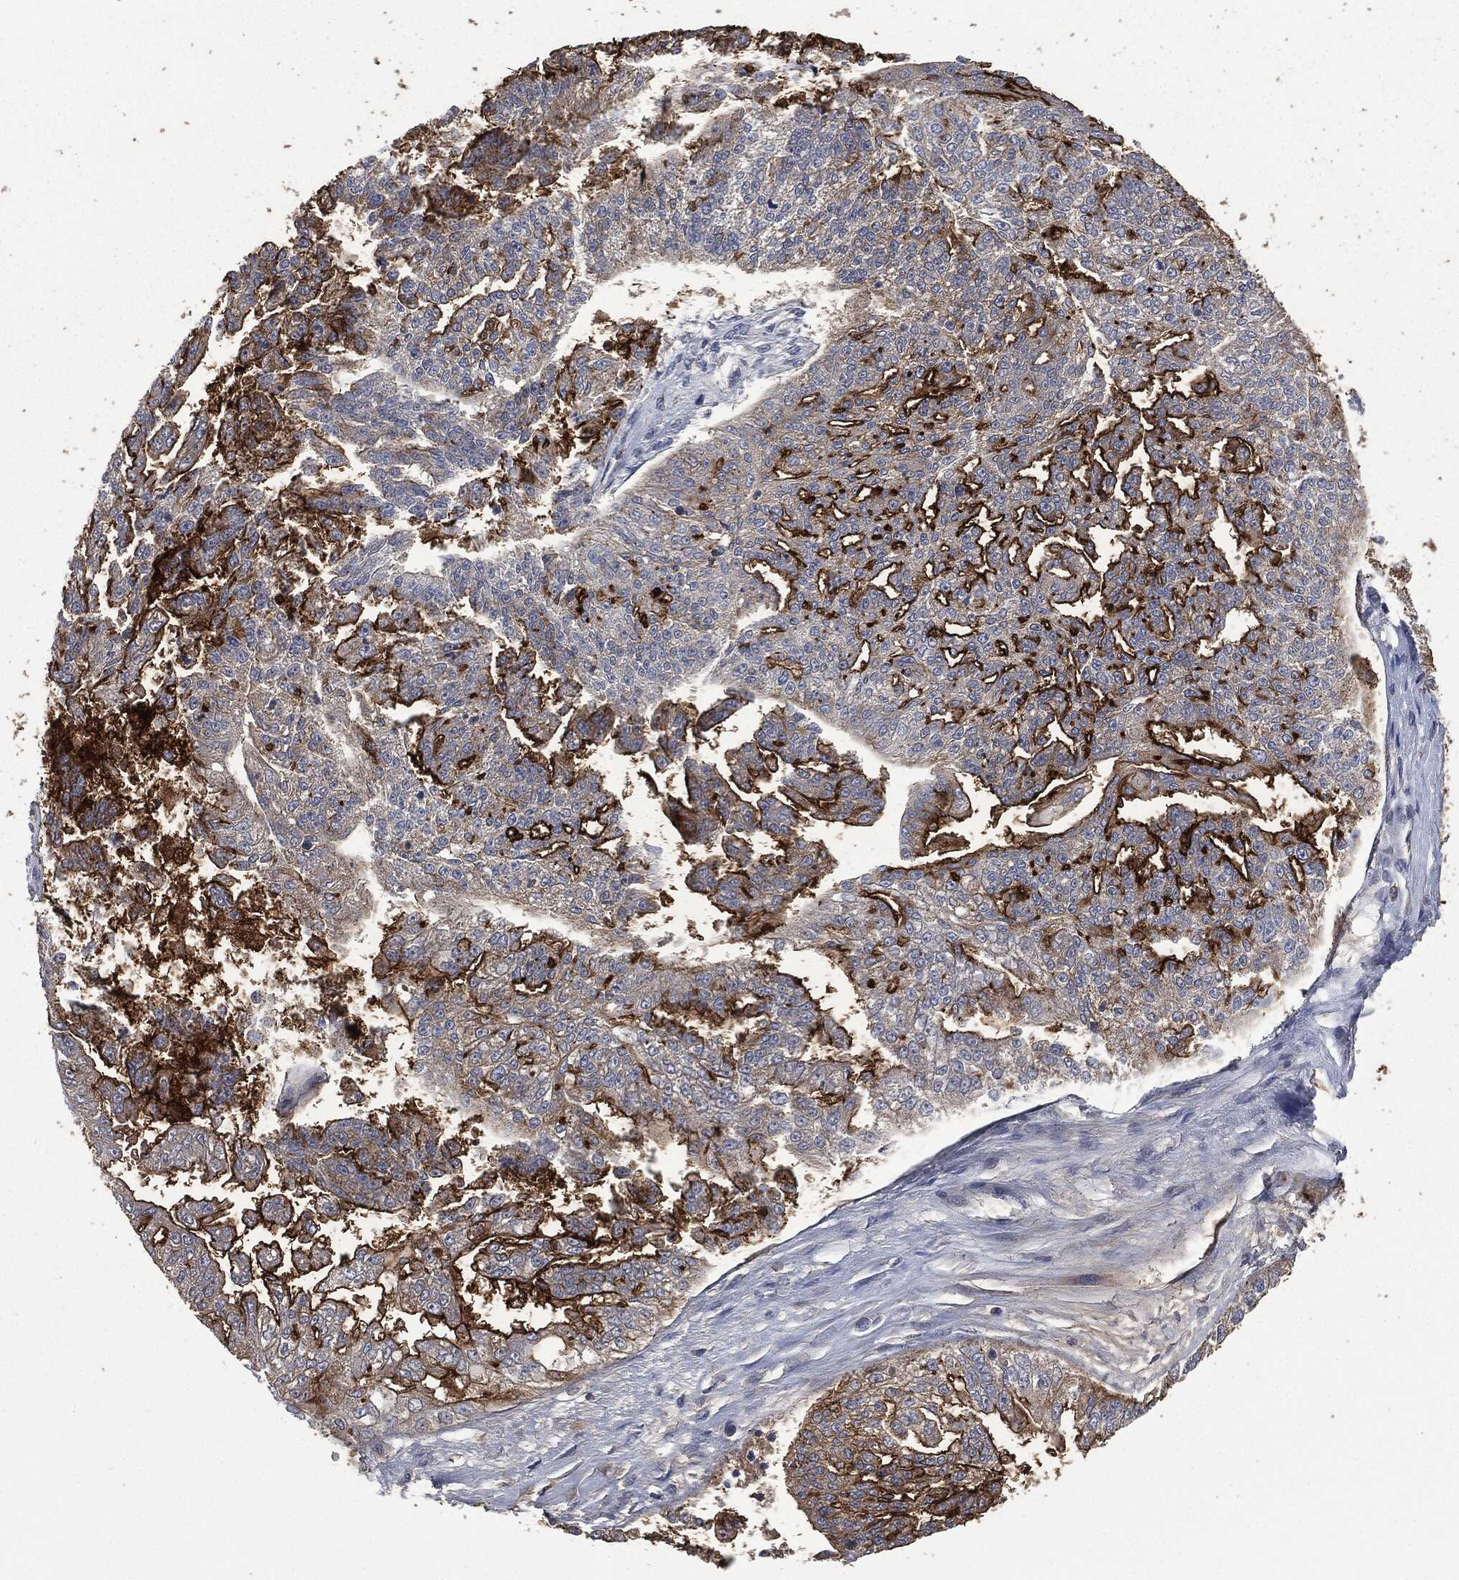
{"staining": {"intensity": "strong", "quantity": "25%-75%", "location": "cytoplasmic/membranous"}, "tissue": "ovarian cancer", "cell_type": "Tumor cells", "image_type": "cancer", "snomed": [{"axis": "morphology", "description": "Cystadenocarcinoma, serous, NOS"}, {"axis": "topography", "description": "Ovary"}], "caption": "IHC histopathology image of neoplastic tissue: serous cystadenocarcinoma (ovarian) stained using immunohistochemistry (IHC) reveals high levels of strong protein expression localized specifically in the cytoplasmic/membranous of tumor cells, appearing as a cytoplasmic/membranous brown color.", "gene": "MSLN", "patient": {"sex": "female", "age": 58}}